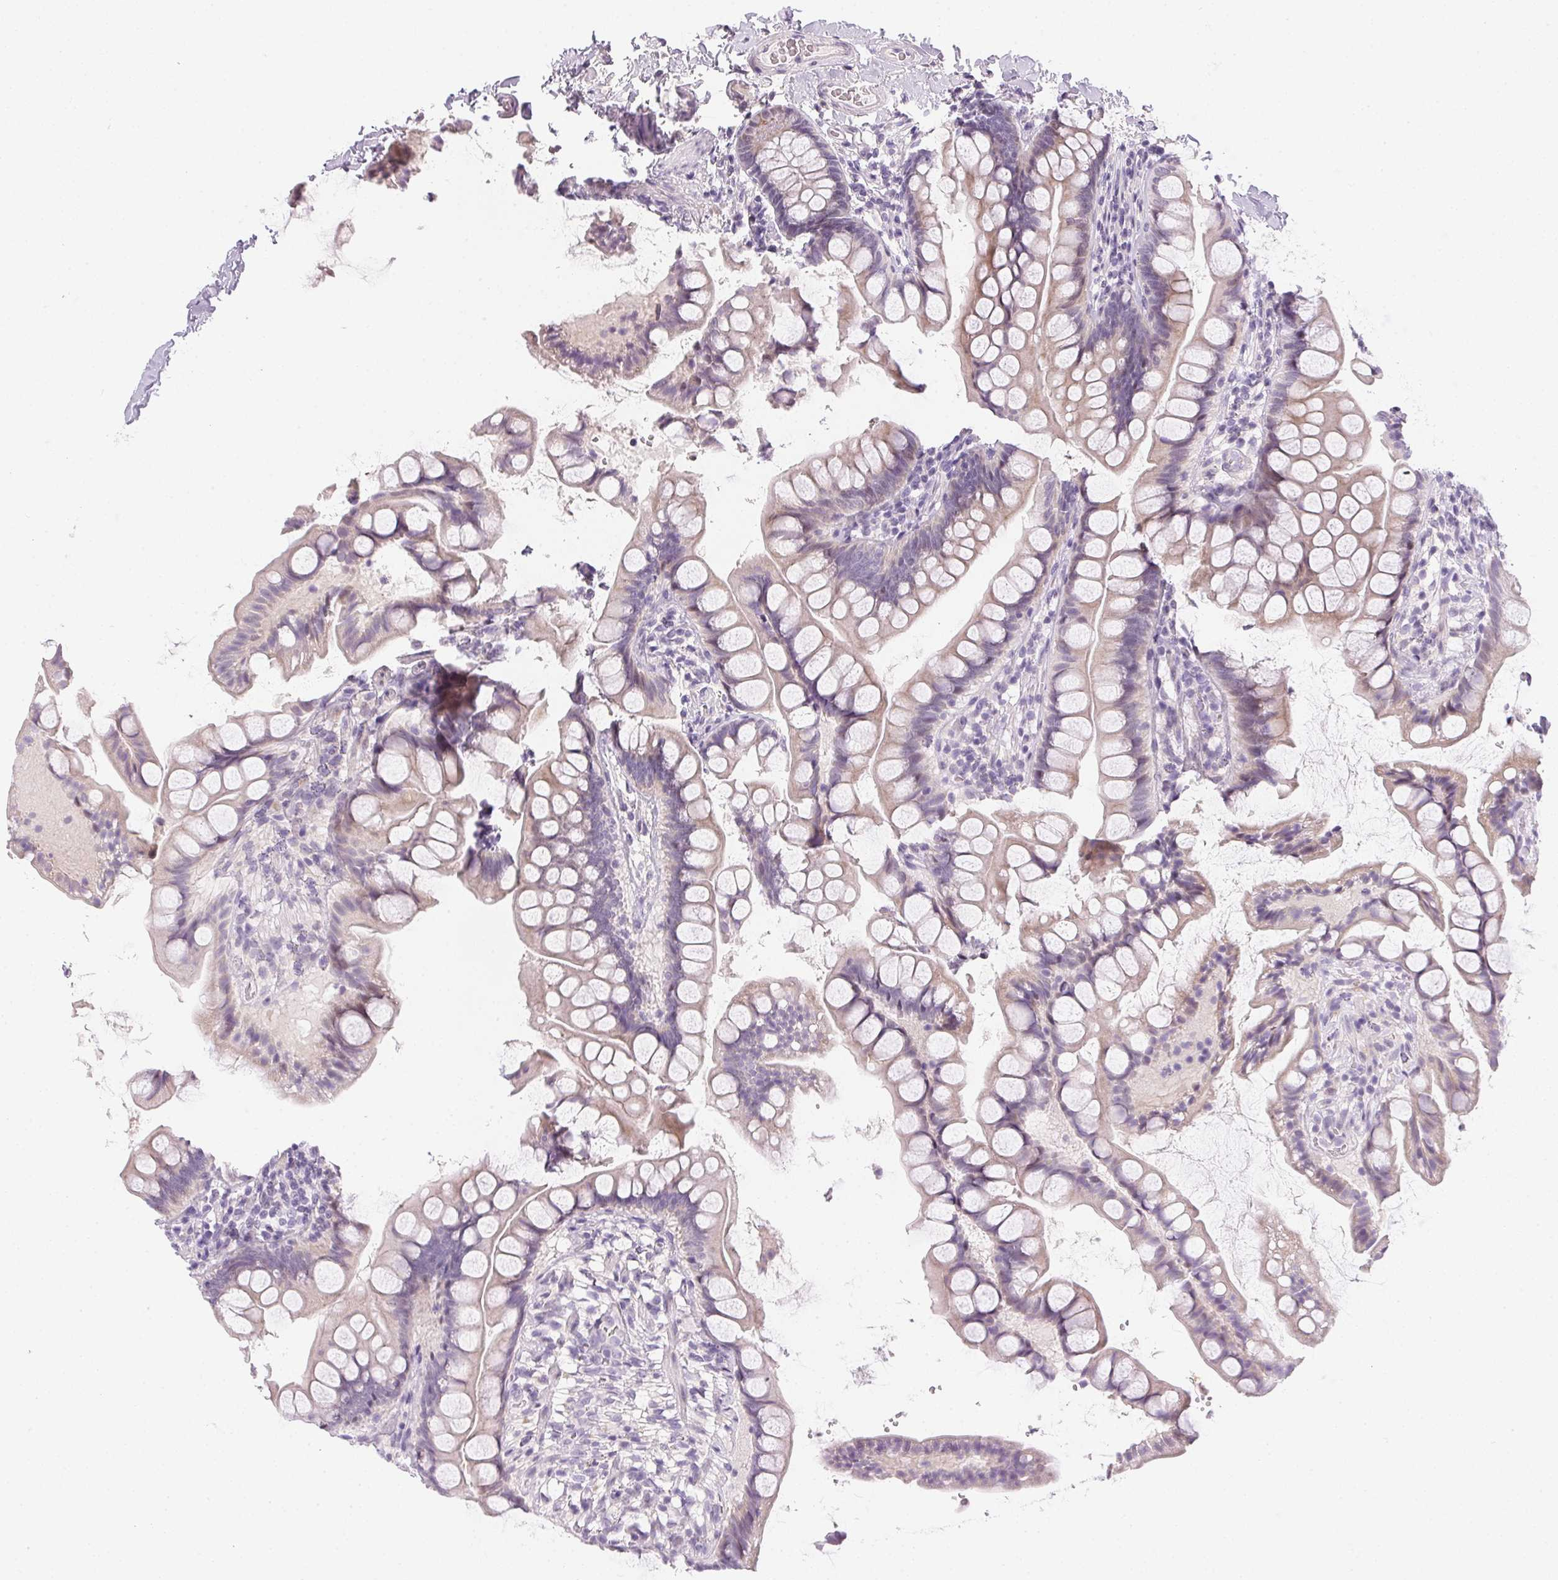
{"staining": {"intensity": "weak", "quantity": "25%-75%", "location": "cytoplasmic/membranous"}, "tissue": "small intestine", "cell_type": "Glandular cells", "image_type": "normal", "snomed": [{"axis": "morphology", "description": "Normal tissue, NOS"}, {"axis": "topography", "description": "Small intestine"}], "caption": "This histopathology image shows immunohistochemistry staining of benign small intestine, with low weak cytoplasmic/membranous expression in approximately 25%-75% of glandular cells.", "gene": "GSDMC", "patient": {"sex": "male", "age": 70}}